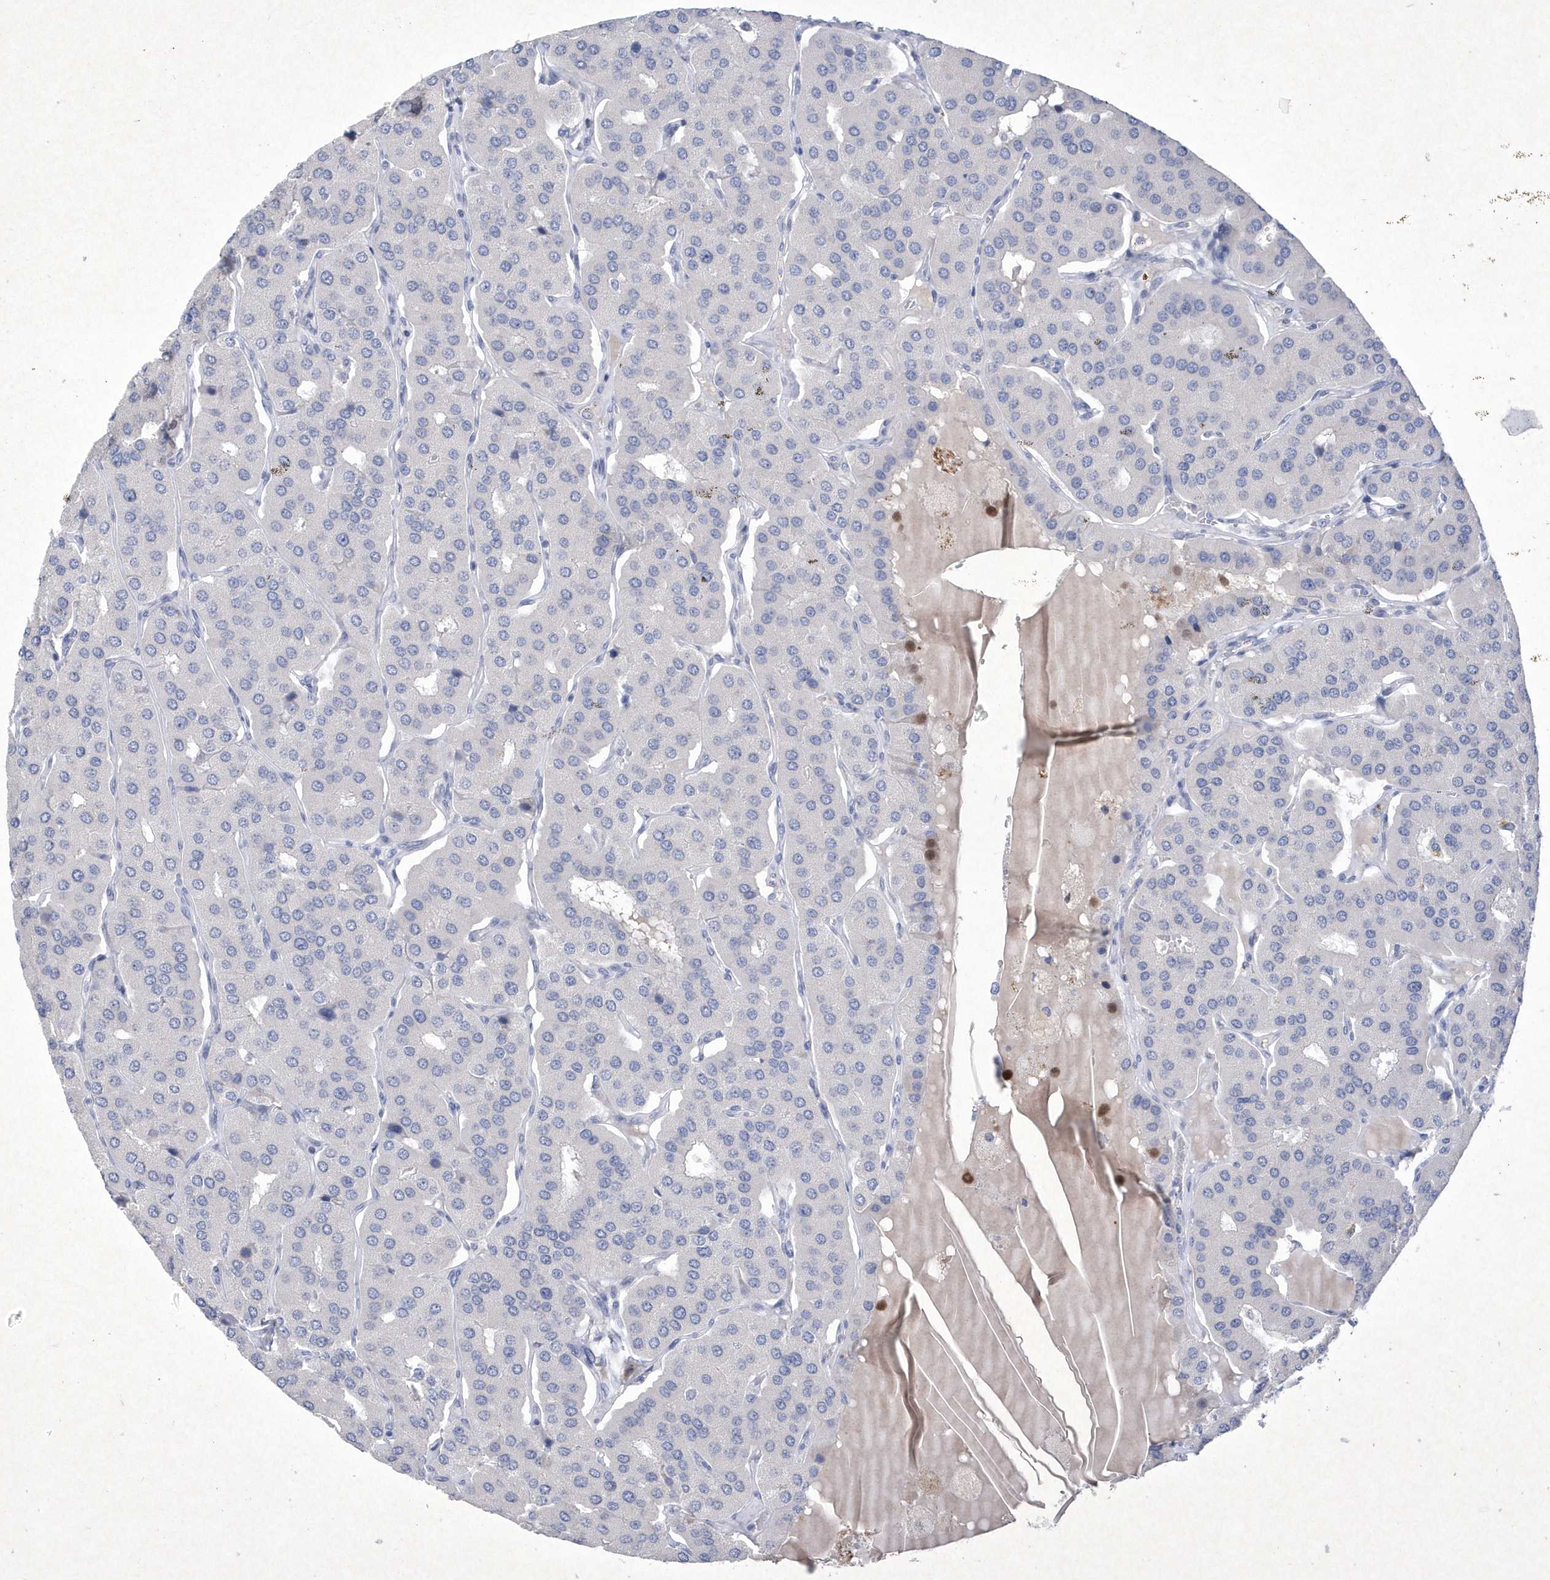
{"staining": {"intensity": "negative", "quantity": "none", "location": "none"}, "tissue": "parathyroid gland", "cell_type": "Glandular cells", "image_type": "normal", "snomed": [{"axis": "morphology", "description": "Normal tissue, NOS"}, {"axis": "morphology", "description": "Adenoma, NOS"}, {"axis": "topography", "description": "Parathyroid gland"}], "caption": "This photomicrograph is of normal parathyroid gland stained with immunohistochemistry to label a protein in brown with the nuclei are counter-stained blue. There is no staining in glandular cells.", "gene": "BHLHA15", "patient": {"sex": "female", "age": 86}}